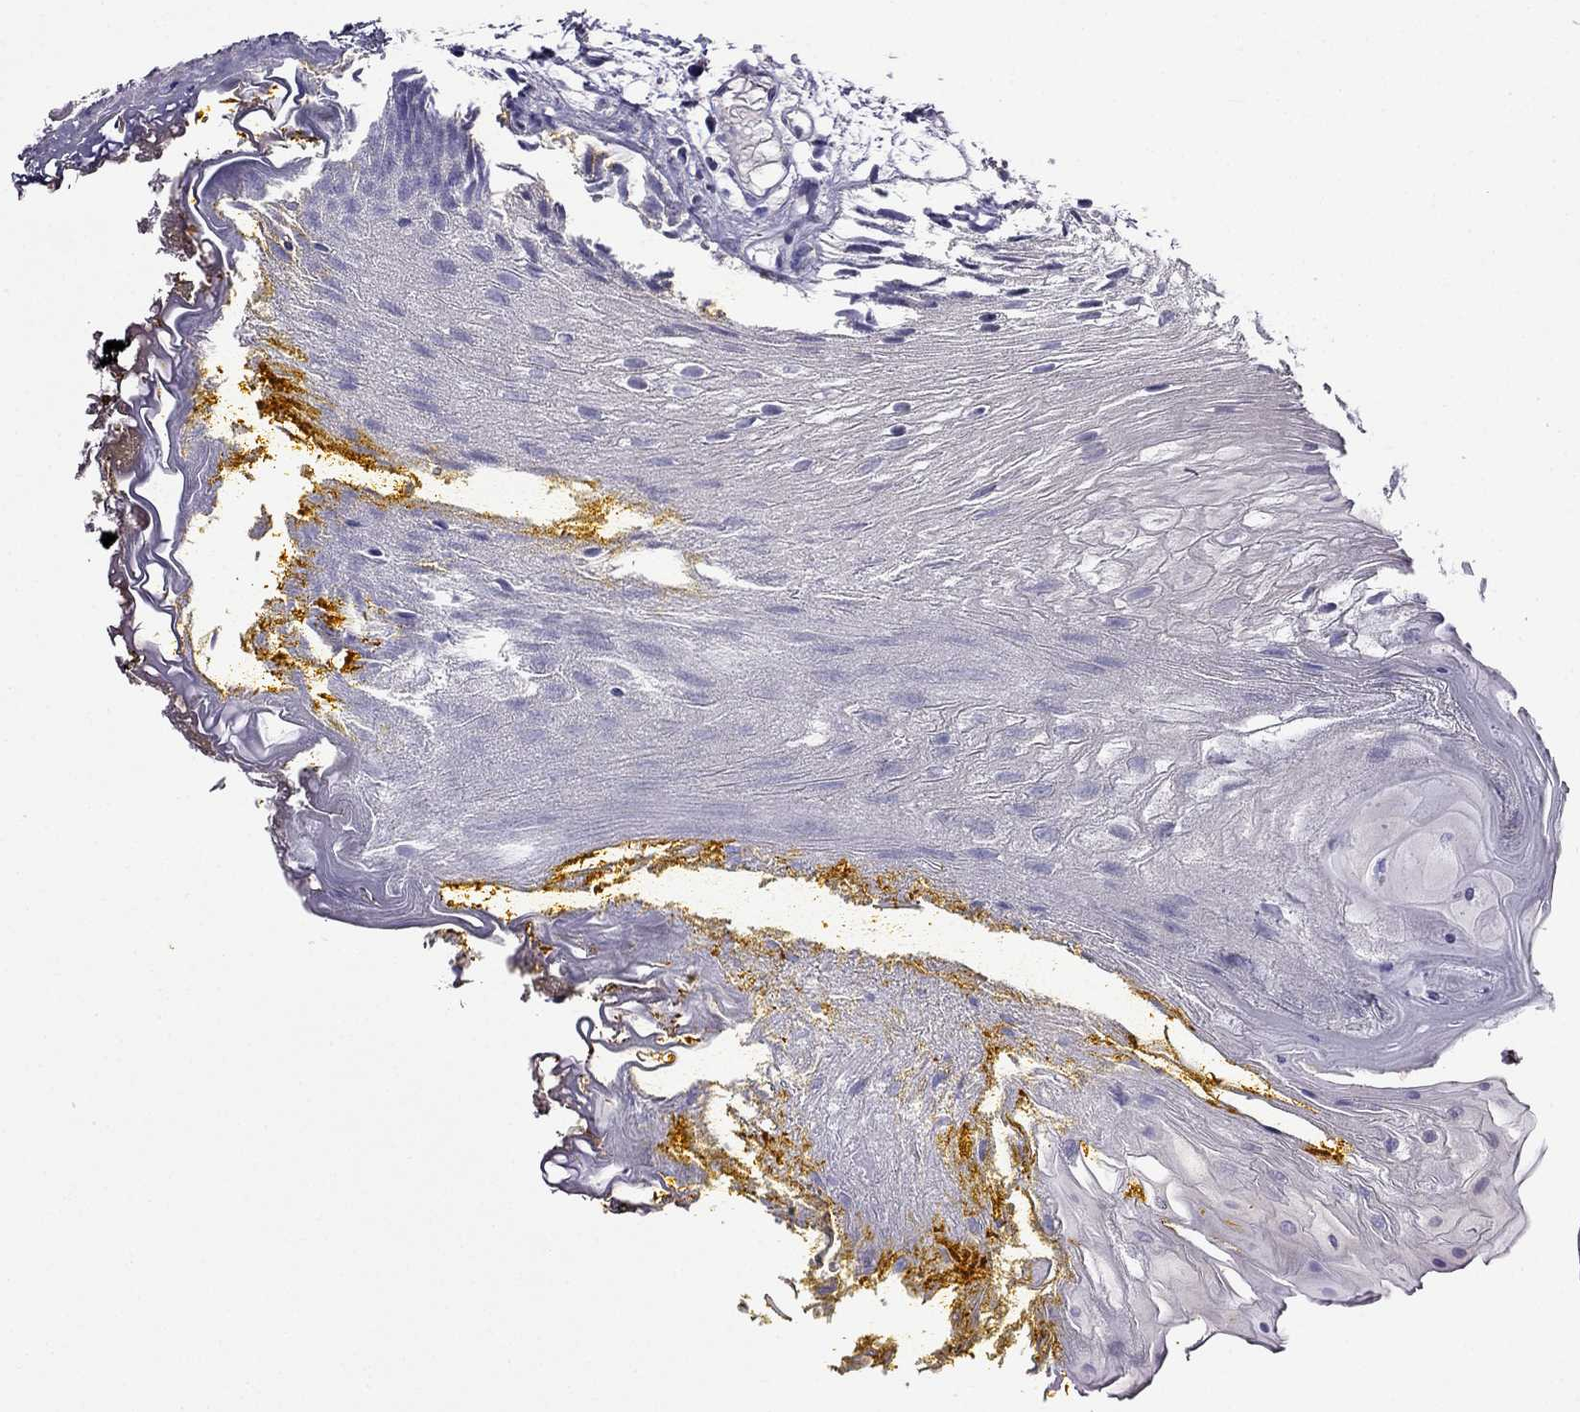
{"staining": {"intensity": "negative", "quantity": "none", "location": "none"}, "tissue": "oral mucosa", "cell_type": "Squamous epithelial cells", "image_type": "normal", "snomed": [{"axis": "morphology", "description": "Normal tissue, NOS"}, {"axis": "morphology", "description": "Squamous cell carcinoma, NOS"}, {"axis": "topography", "description": "Oral tissue"}, {"axis": "topography", "description": "Head-Neck"}], "caption": "High power microscopy photomicrograph of an IHC histopathology image of unremarkable oral mucosa, revealing no significant expression in squamous epithelial cells.", "gene": "SCNN1D", "patient": {"sex": "female", "age": 75}}